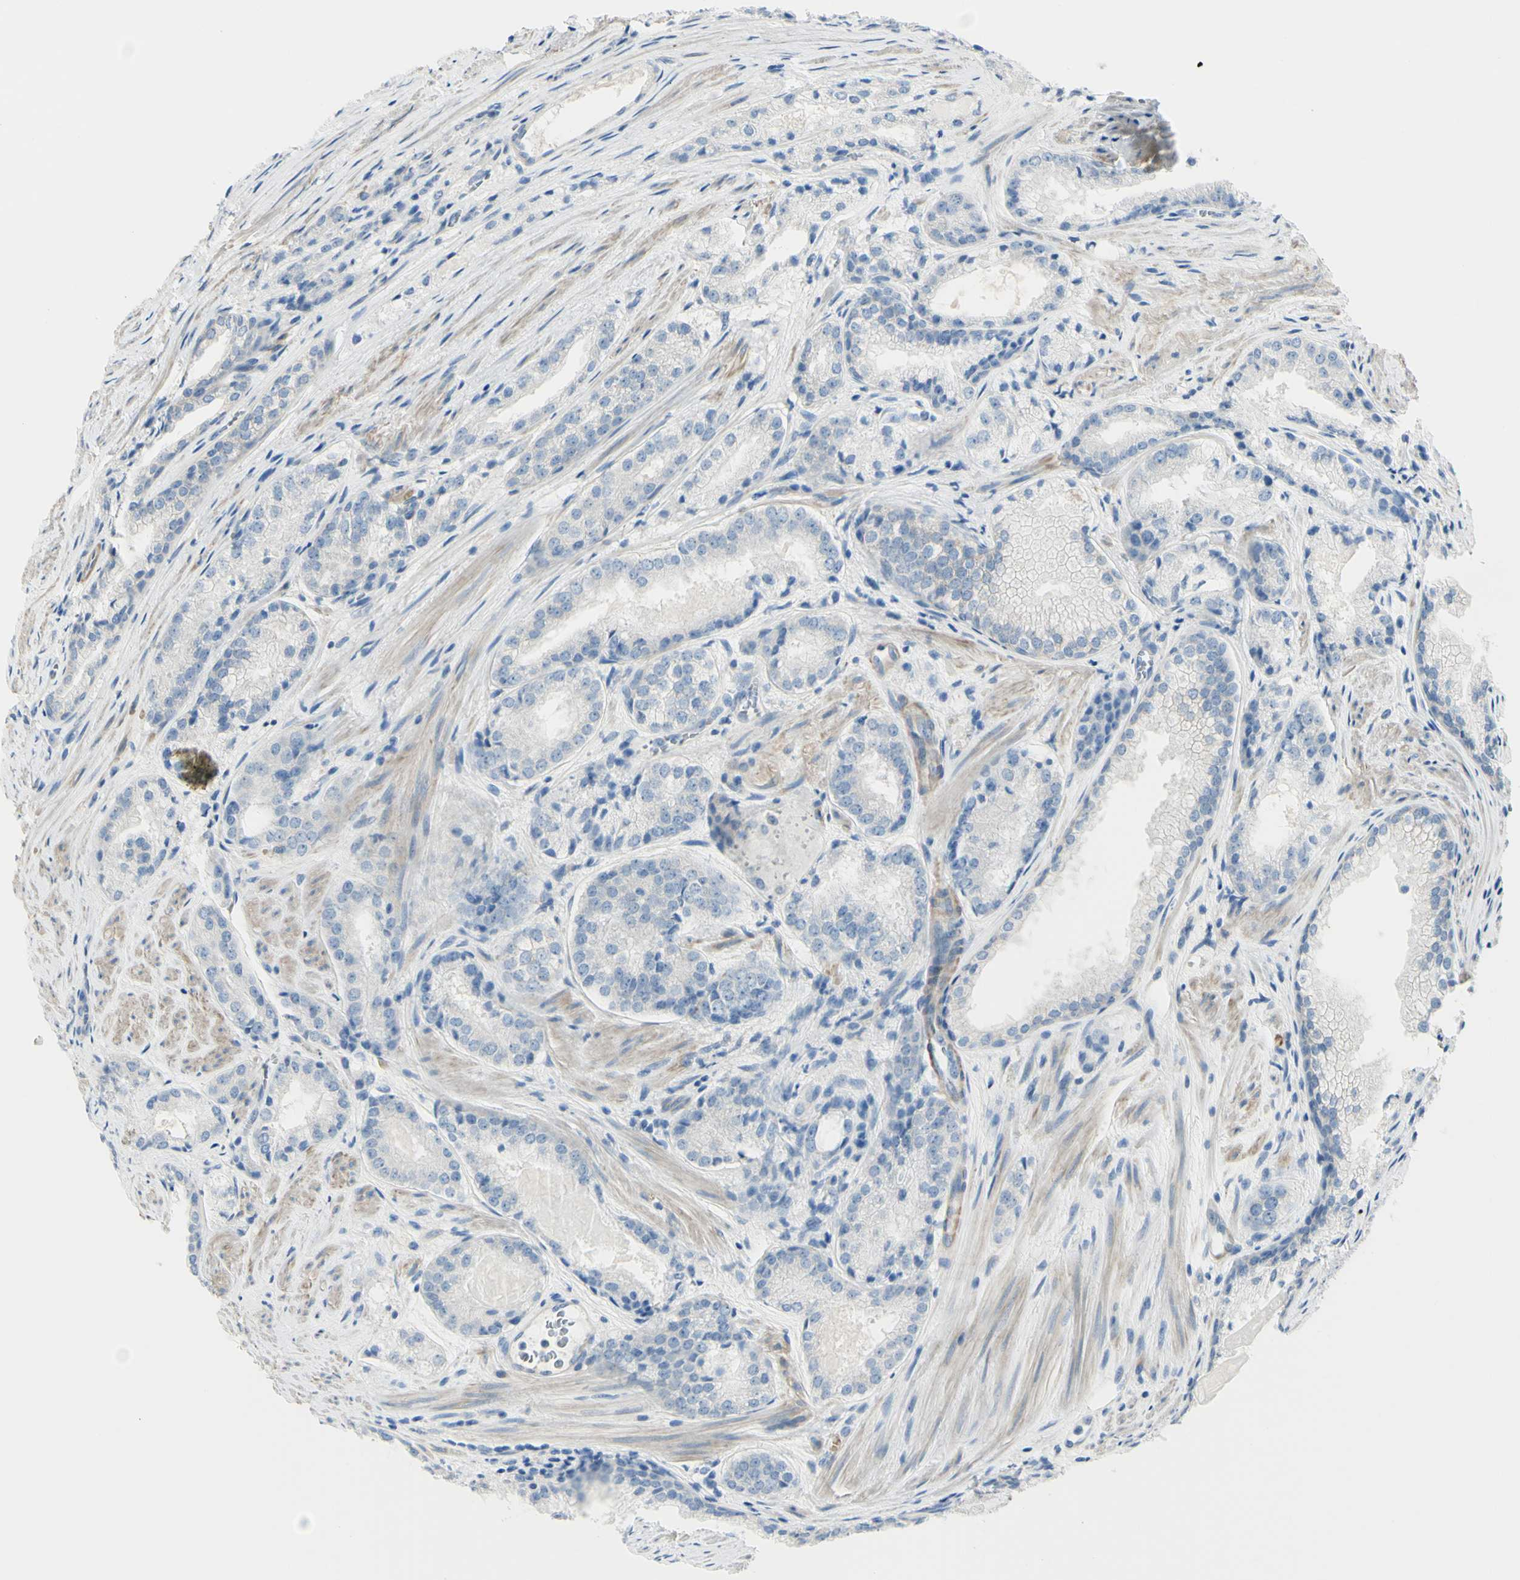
{"staining": {"intensity": "negative", "quantity": "none", "location": "none"}, "tissue": "prostate cancer", "cell_type": "Tumor cells", "image_type": "cancer", "snomed": [{"axis": "morphology", "description": "Adenocarcinoma, Low grade"}, {"axis": "topography", "description": "Prostate"}], "caption": "An IHC photomicrograph of prostate cancer is shown. There is no staining in tumor cells of prostate cancer. (Brightfield microscopy of DAB IHC at high magnification).", "gene": "NCBP2L", "patient": {"sex": "male", "age": 60}}